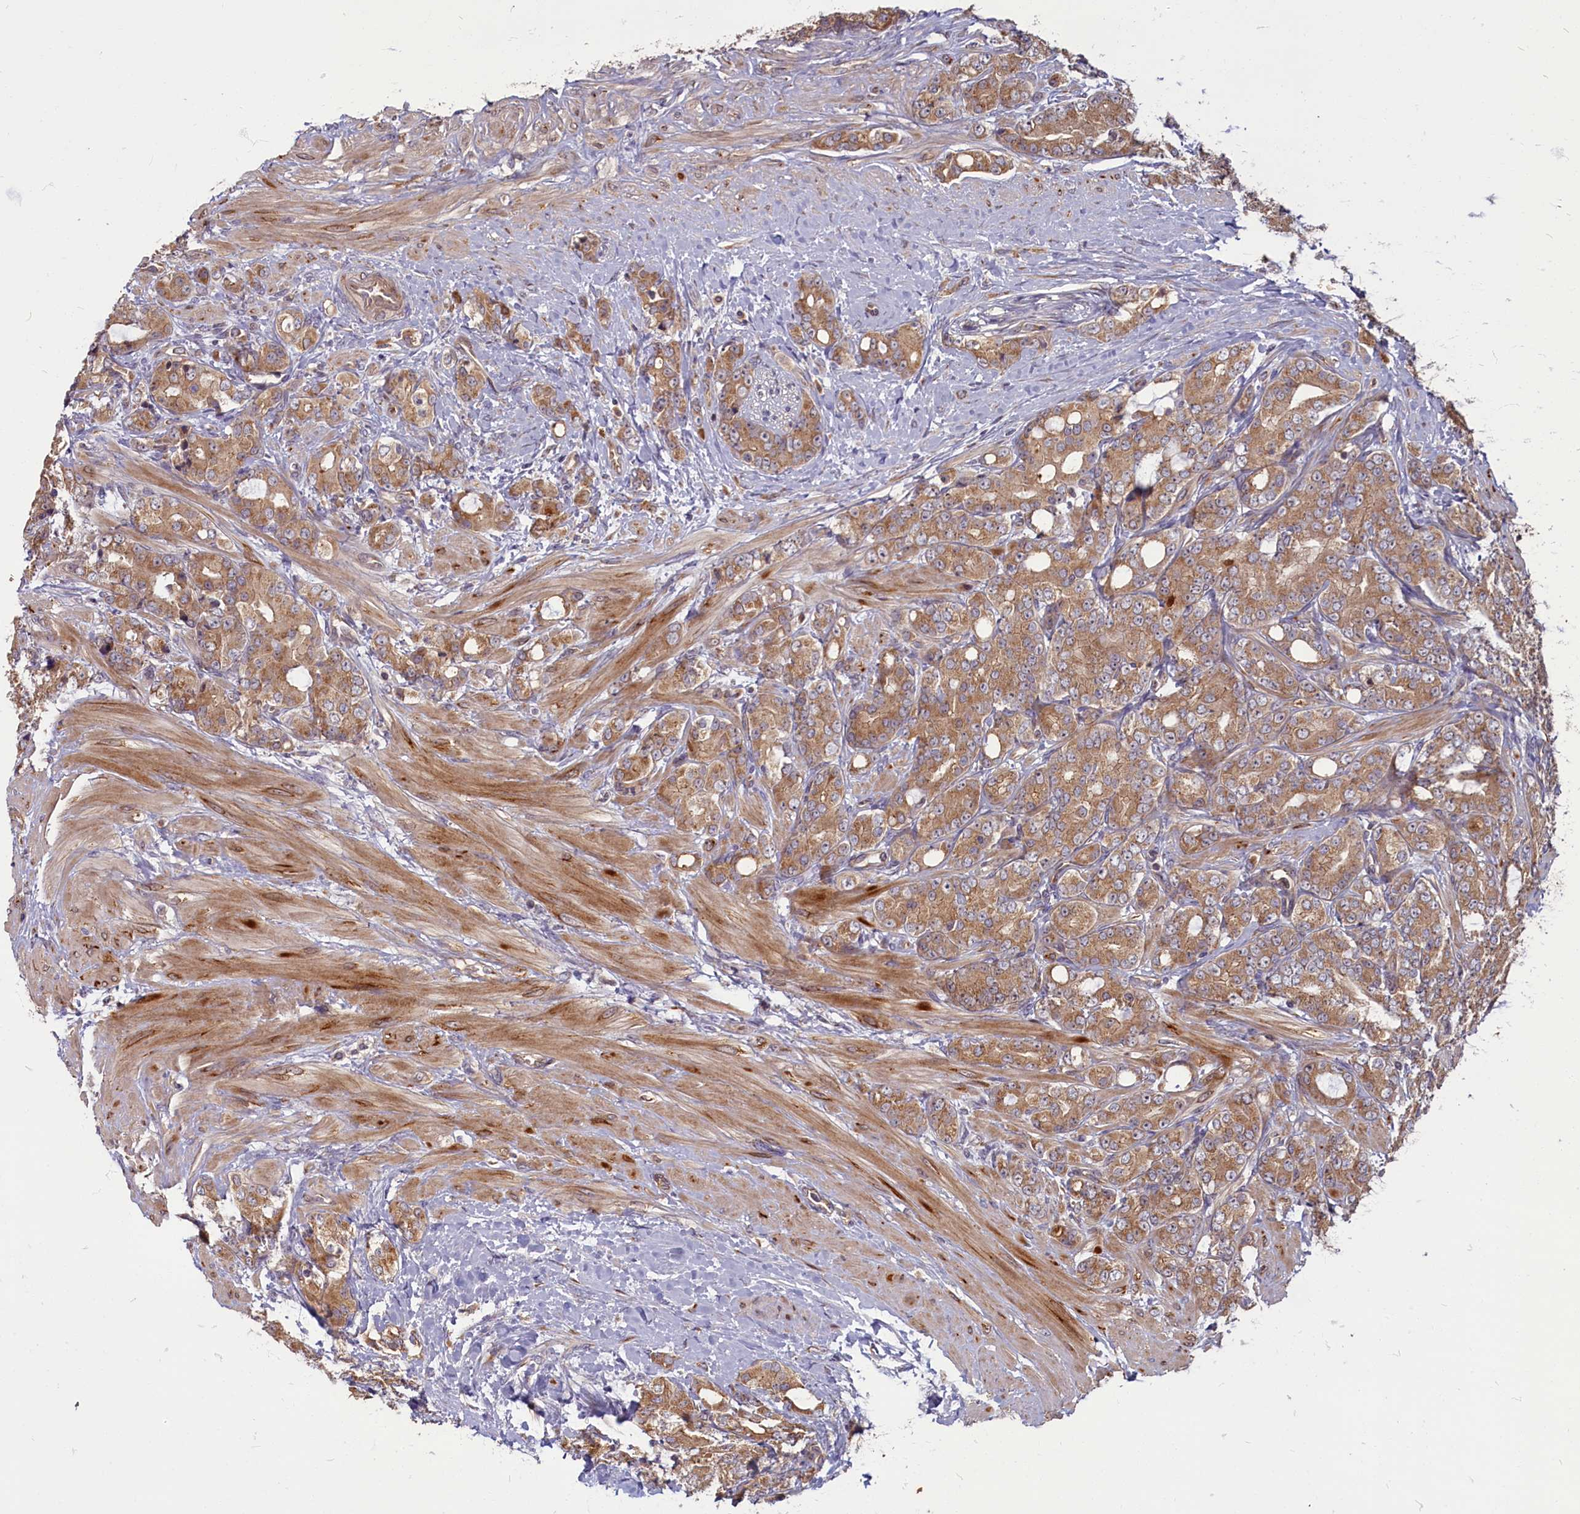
{"staining": {"intensity": "moderate", "quantity": ">75%", "location": "cytoplasmic/membranous"}, "tissue": "prostate cancer", "cell_type": "Tumor cells", "image_type": "cancer", "snomed": [{"axis": "morphology", "description": "Adenocarcinoma, High grade"}, {"axis": "topography", "description": "Prostate"}], "caption": "DAB (3,3'-diaminobenzidine) immunohistochemical staining of prostate cancer (adenocarcinoma (high-grade)) displays moderate cytoplasmic/membranous protein staining in about >75% of tumor cells.", "gene": "MYCBP", "patient": {"sex": "male", "age": 62}}